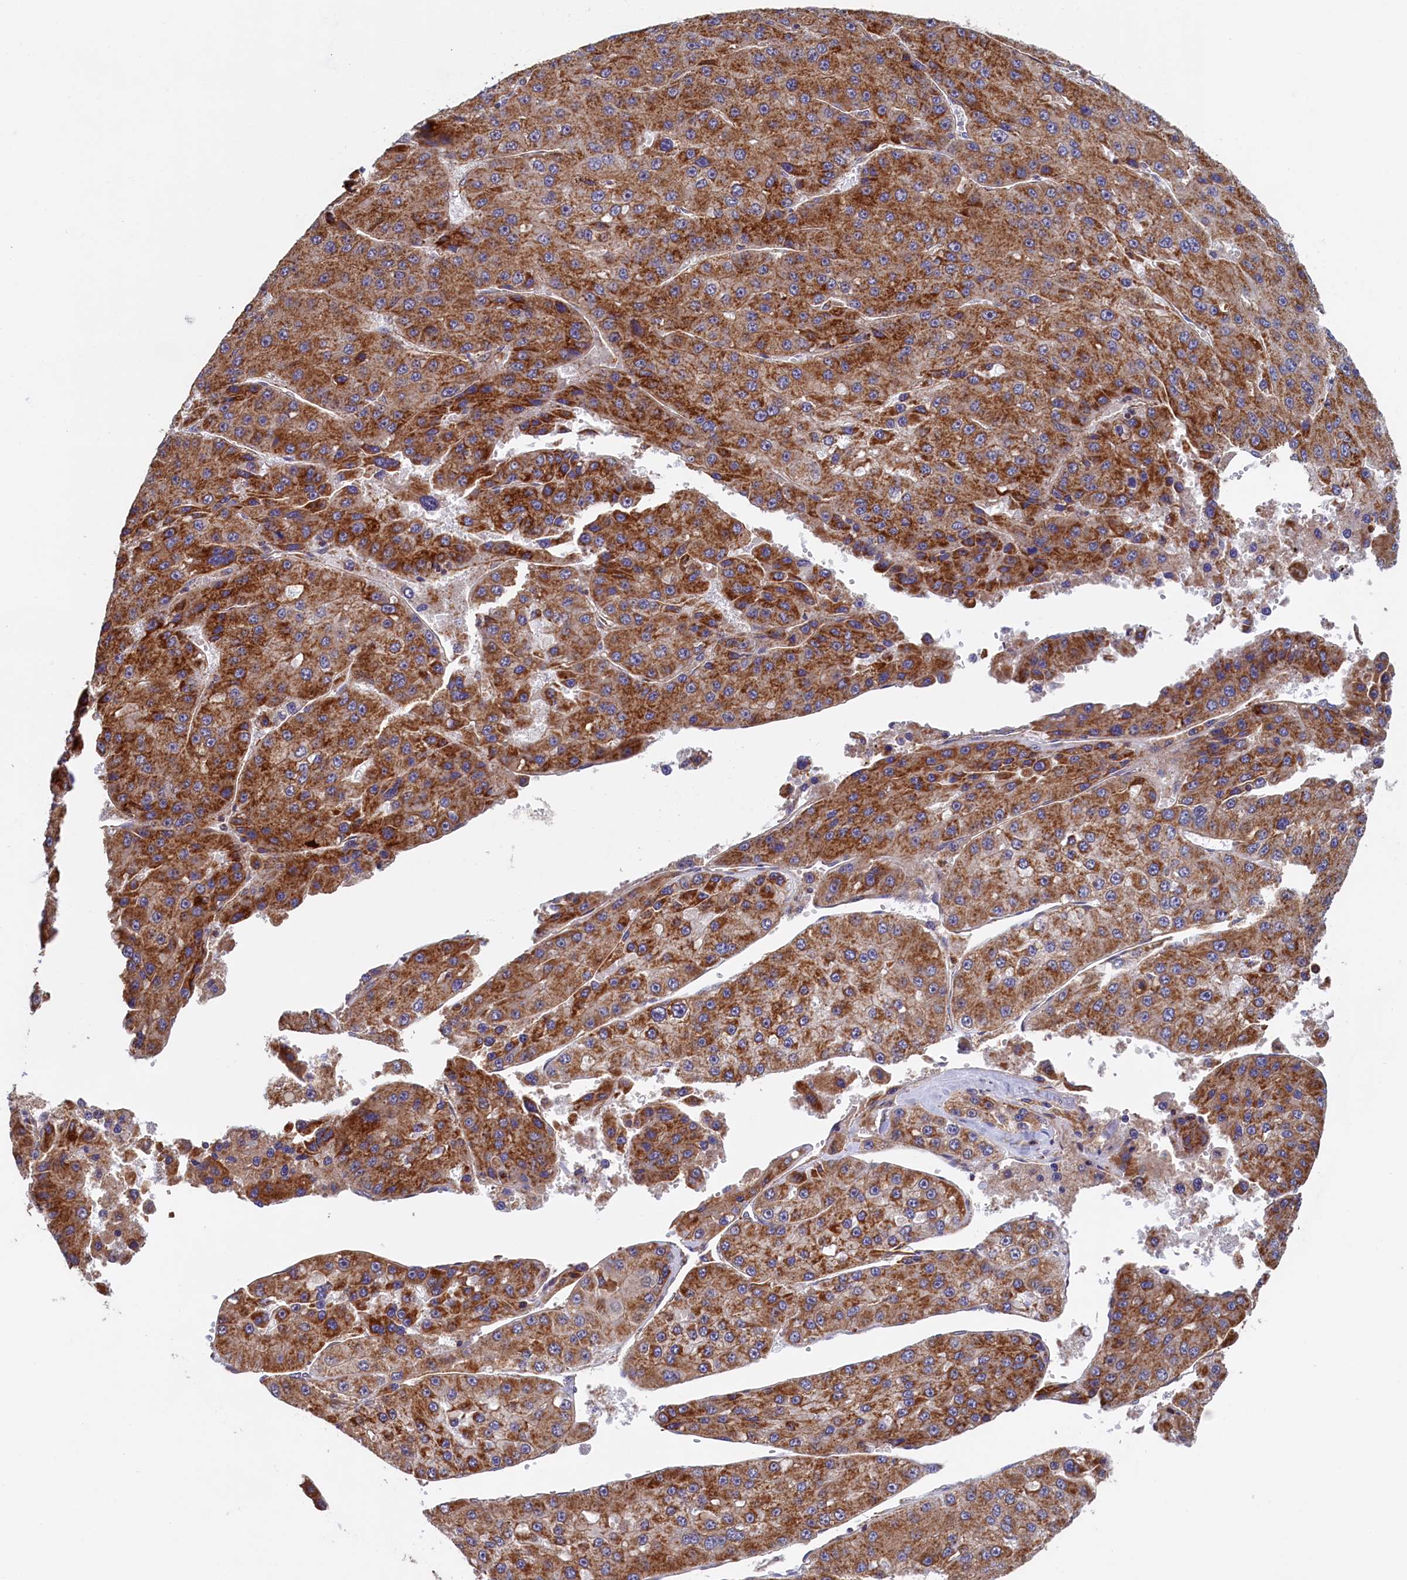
{"staining": {"intensity": "moderate", "quantity": ">75%", "location": "cytoplasmic/membranous"}, "tissue": "liver cancer", "cell_type": "Tumor cells", "image_type": "cancer", "snomed": [{"axis": "morphology", "description": "Carcinoma, Hepatocellular, NOS"}, {"axis": "topography", "description": "Liver"}], "caption": "Liver cancer stained with a brown dye shows moderate cytoplasmic/membranous positive staining in approximately >75% of tumor cells.", "gene": "UBE3B", "patient": {"sex": "female", "age": 73}}